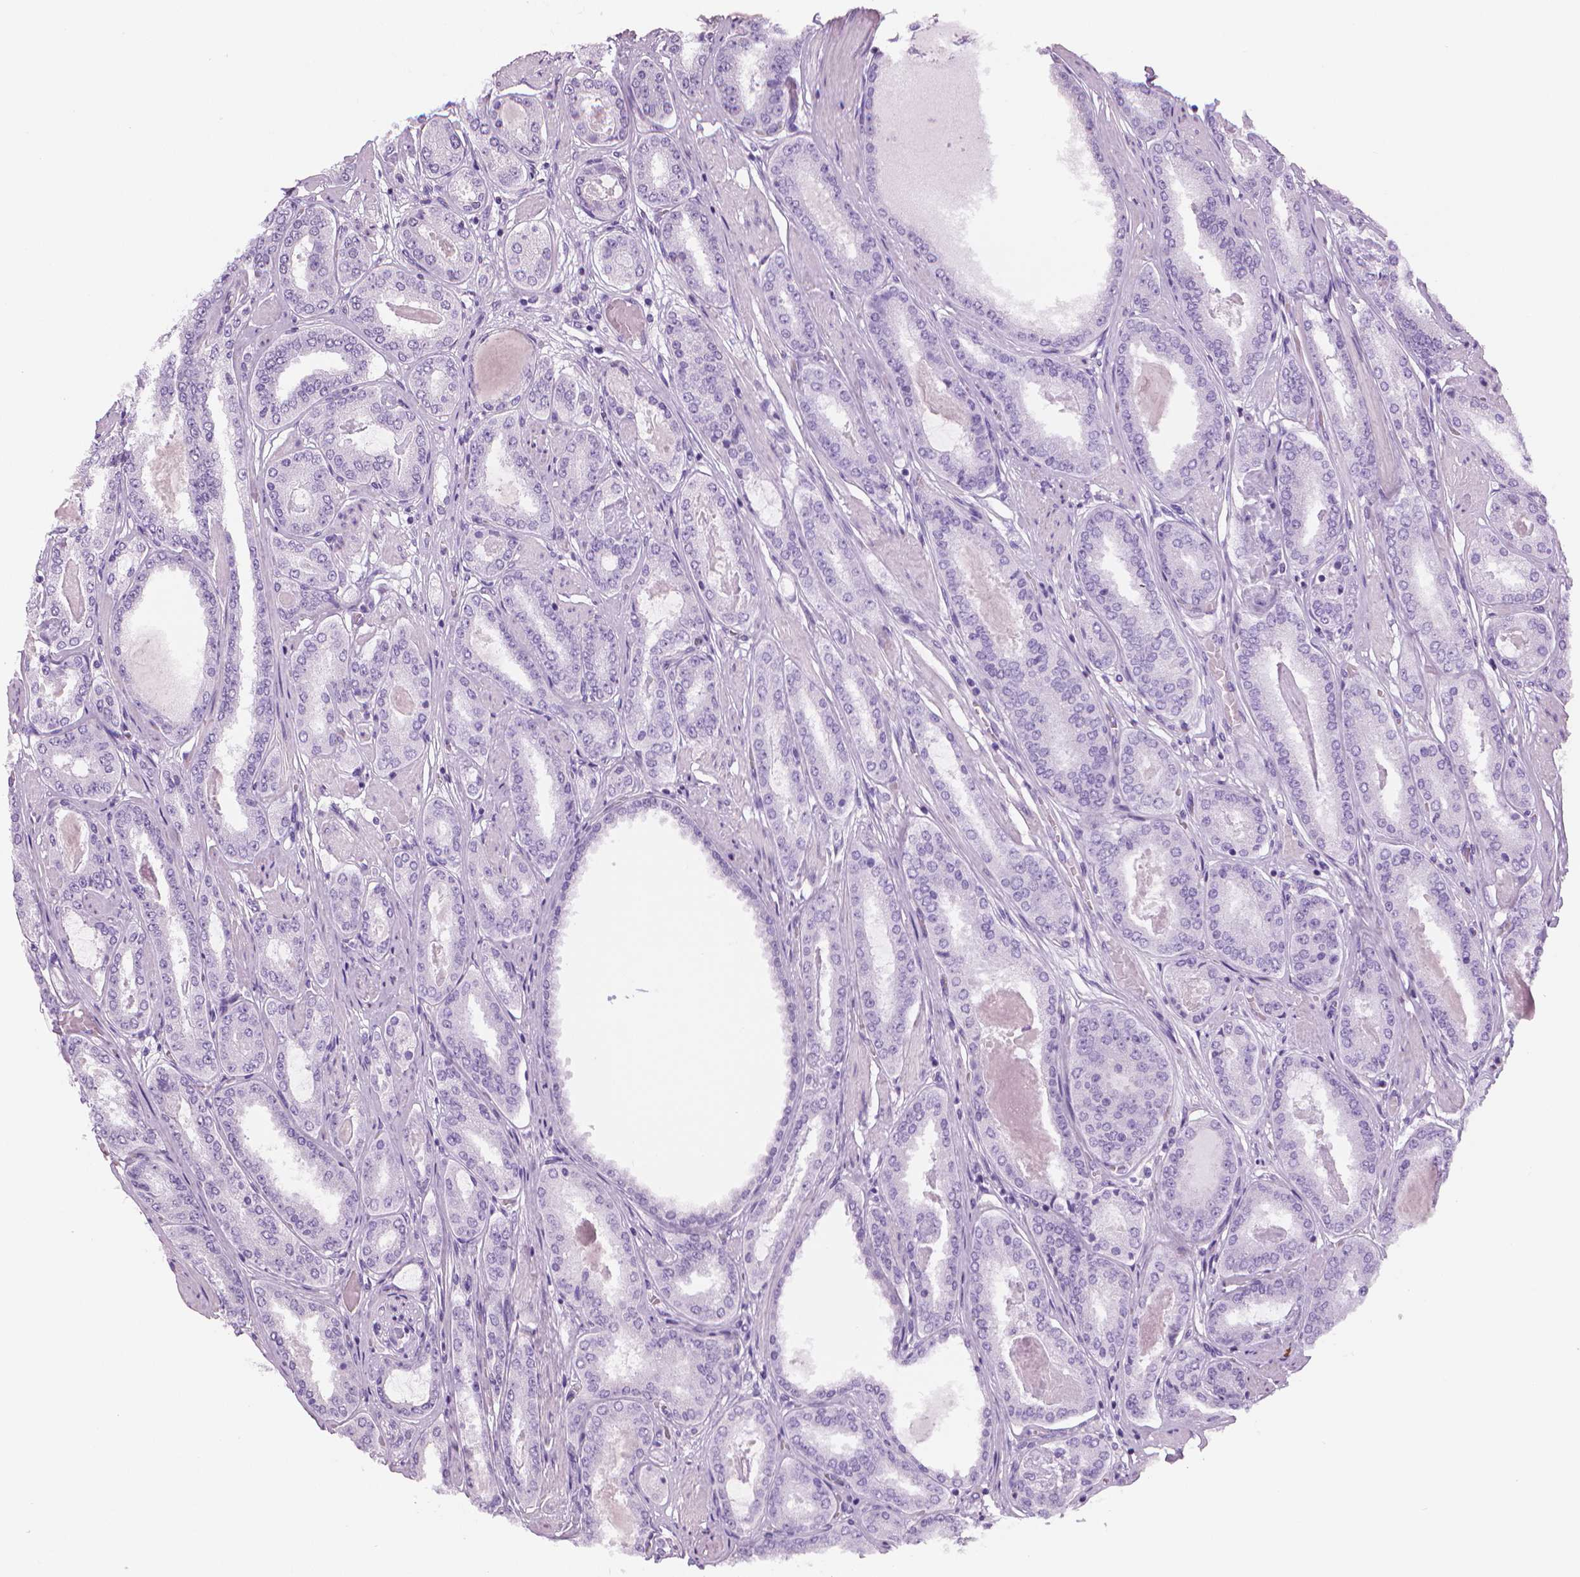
{"staining": {"intensity": "negative", "quantity": "none", "location": "none"}, "tissue": "prostate cancer", "cell_type": "Tumor cells", "image_type": "cancer", "snomed": [{"axis": "morphology", "description": "Adenocarcinoma, High grade"}, {"axis": "topography", "description": "Prostate"}], "caption": "Tumor cells are negative for protein expression in human prostate cancer (high-grade adenocarcinoma). Brightfield microscopy of immunohistochemistry (IHC) stained with DAB (brown) and hematoxylin (blue), captured at high magnification.", "gene": "MKI67", "patient": {"sex": "male", "age": 63}}